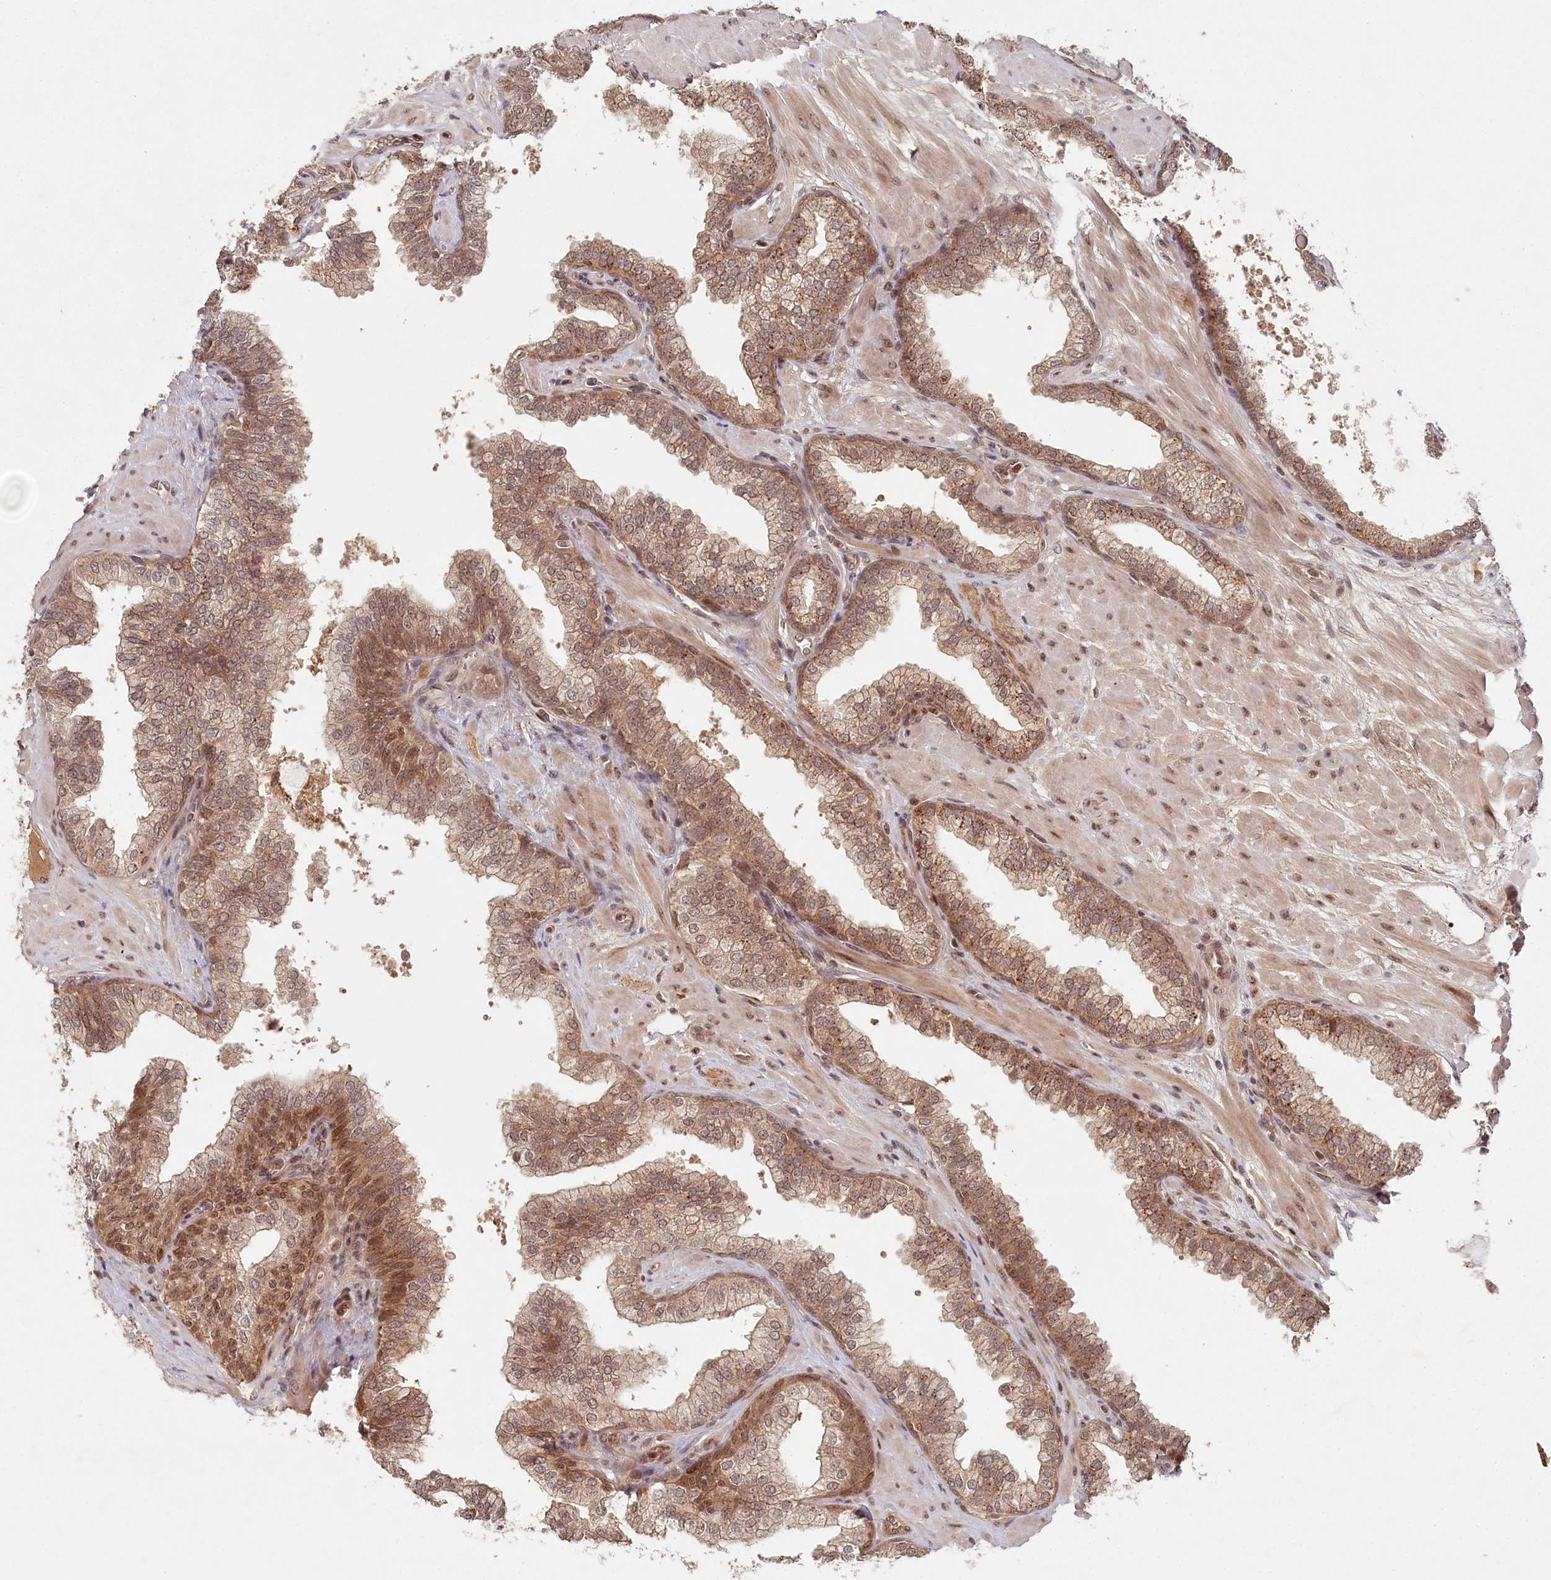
{"staining": {"intensity": "moderate", "quantity": ">75%", "location": "cytoplasmic/membranous,nuclear"}, "tissue": "prostate", "cell_type": "Glandular cells", "image_type": "normal", "snomed": [{"axis": "morphology", "description": "Normal tissue, NOS"}, {"axis": "topography", "description": "Prostate"}], "caption": "Moderate cytoplasmic/membranous,nuclear expression is identified in about >75% of glandular cells in unremarkable prostate.", "gene": "WAPL", "patient": {"sex": "male", "age": 60}}